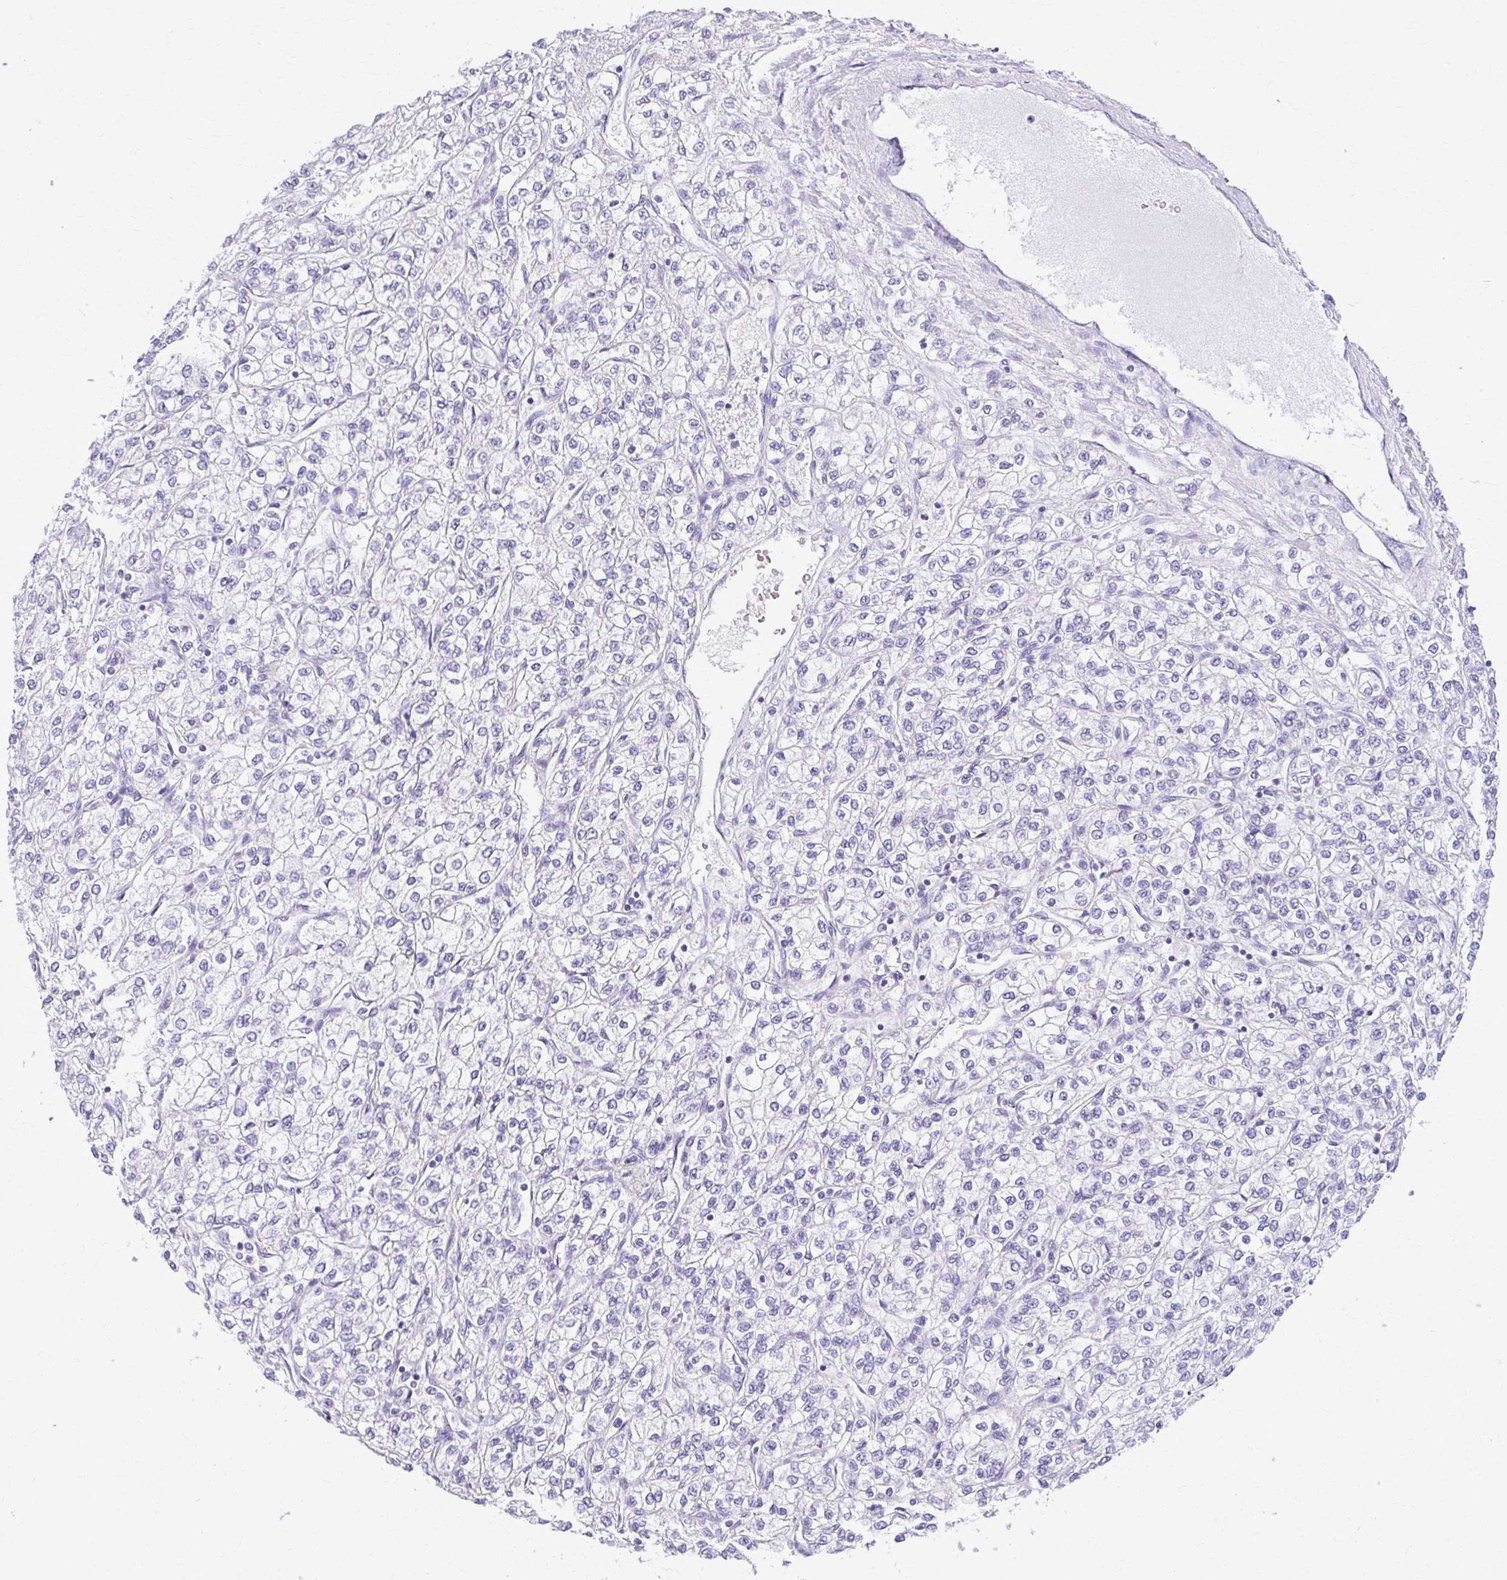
{"staining": {"intensity": "negative", "quantity": "none", "location": "none"}, "tissue": "renal cancer", "cell_type": "Tumor cells", "image_type": "cancer", "snomed": [{"axis": "morphology", "description": "Adenocarcinoma, NOS"}, {"axis": "topography", "description": "Kidney"}], "caption": "A histopathology image of adenocarcinoma (renal) stained for a protein reveals no brown staining in tumor cells. The staining was performed using DAB (3,3'-diaminobenzidine) to visualize the protein expression in brown, while the nuclei were stained in blue with hematoxylin (Magnification: 20x).", "gene": "PRAP1", "patient": {"sex": "male", "age": 80}}